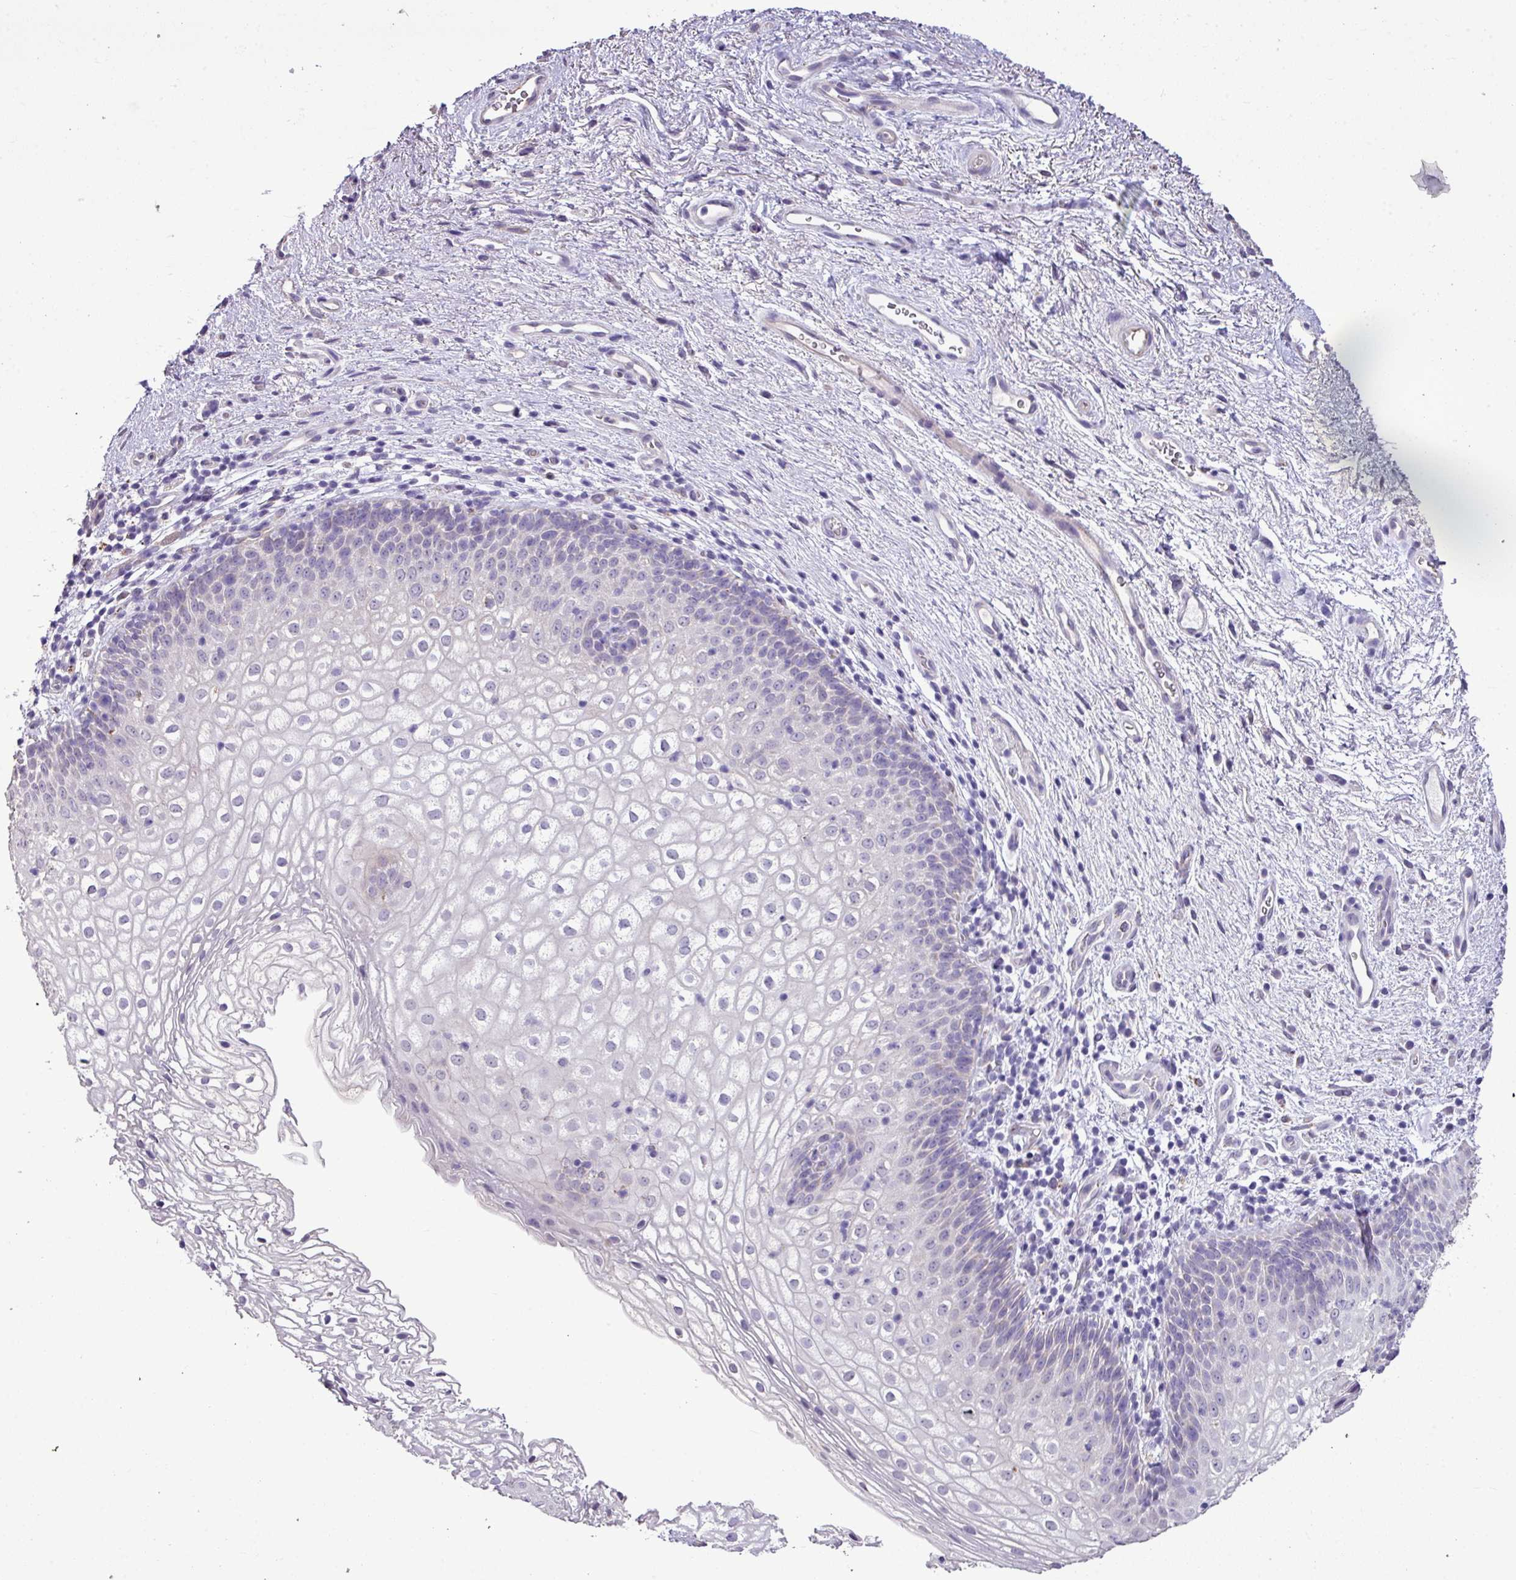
{"staining": {"intensity": "negative", "quantity": "none", "location": "none"}, "tissue": "vagina", "cell_type": "Squamous epithelial cells", "image_type": "normal", "snomed": [{"axis": "morphology", "description": "Normal tissue, NOS"}, {"axis": "topography", "description": "Vagina"}], "caption": "High magnification brightfield microscopy of normal vagina stained with DAB (brown) and counterstained with hematoxylin (blue): squamous epithelial cells show no significant staining. (DAB immunohistochemistry visualized using brightfield microscopy, high magnification).", "gene": "ALDH2", "patient": {"sex": "female", "age": 47}}